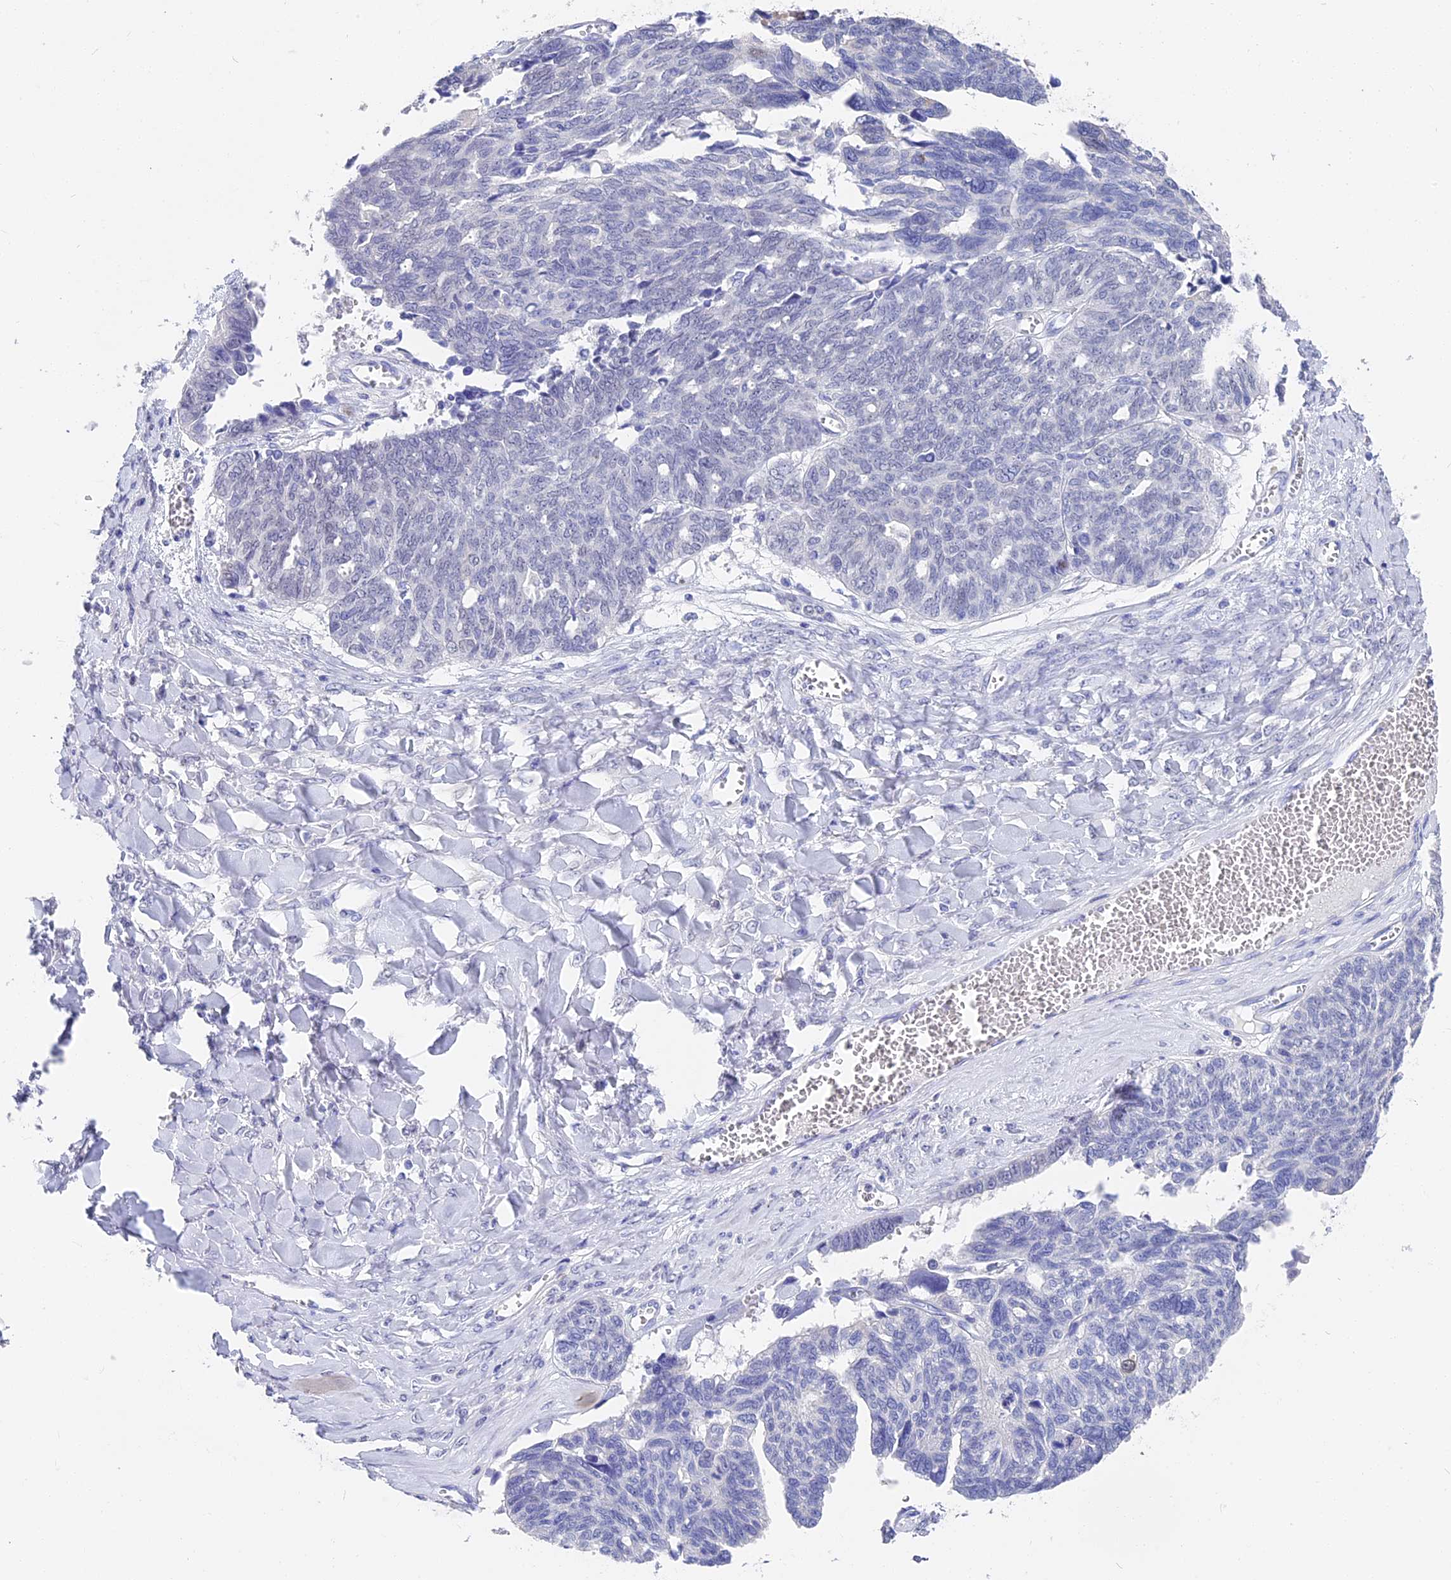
{"staining": {"intensity": "negative", "quantity": "none", "location": "none"}, "tissue": "ovarian cancer", "cell_type": "Tumor cells", "image_type": "cancer", "snomed": [{"axis": "morphology", "description": "Cystadenocarcinoma, serous, NOS"}, {"axis": "topography", "description": "Ovary"}], "caption": "A high-resolution micrograph shows immunohistochemistry (IHC) staining of ovarian cancer (serous cystadenocarcinoma), which demonstrates no significant expression in tumor cells.", "gene": "VPS33B", "patient": {"sex": "female", "age": 79}}